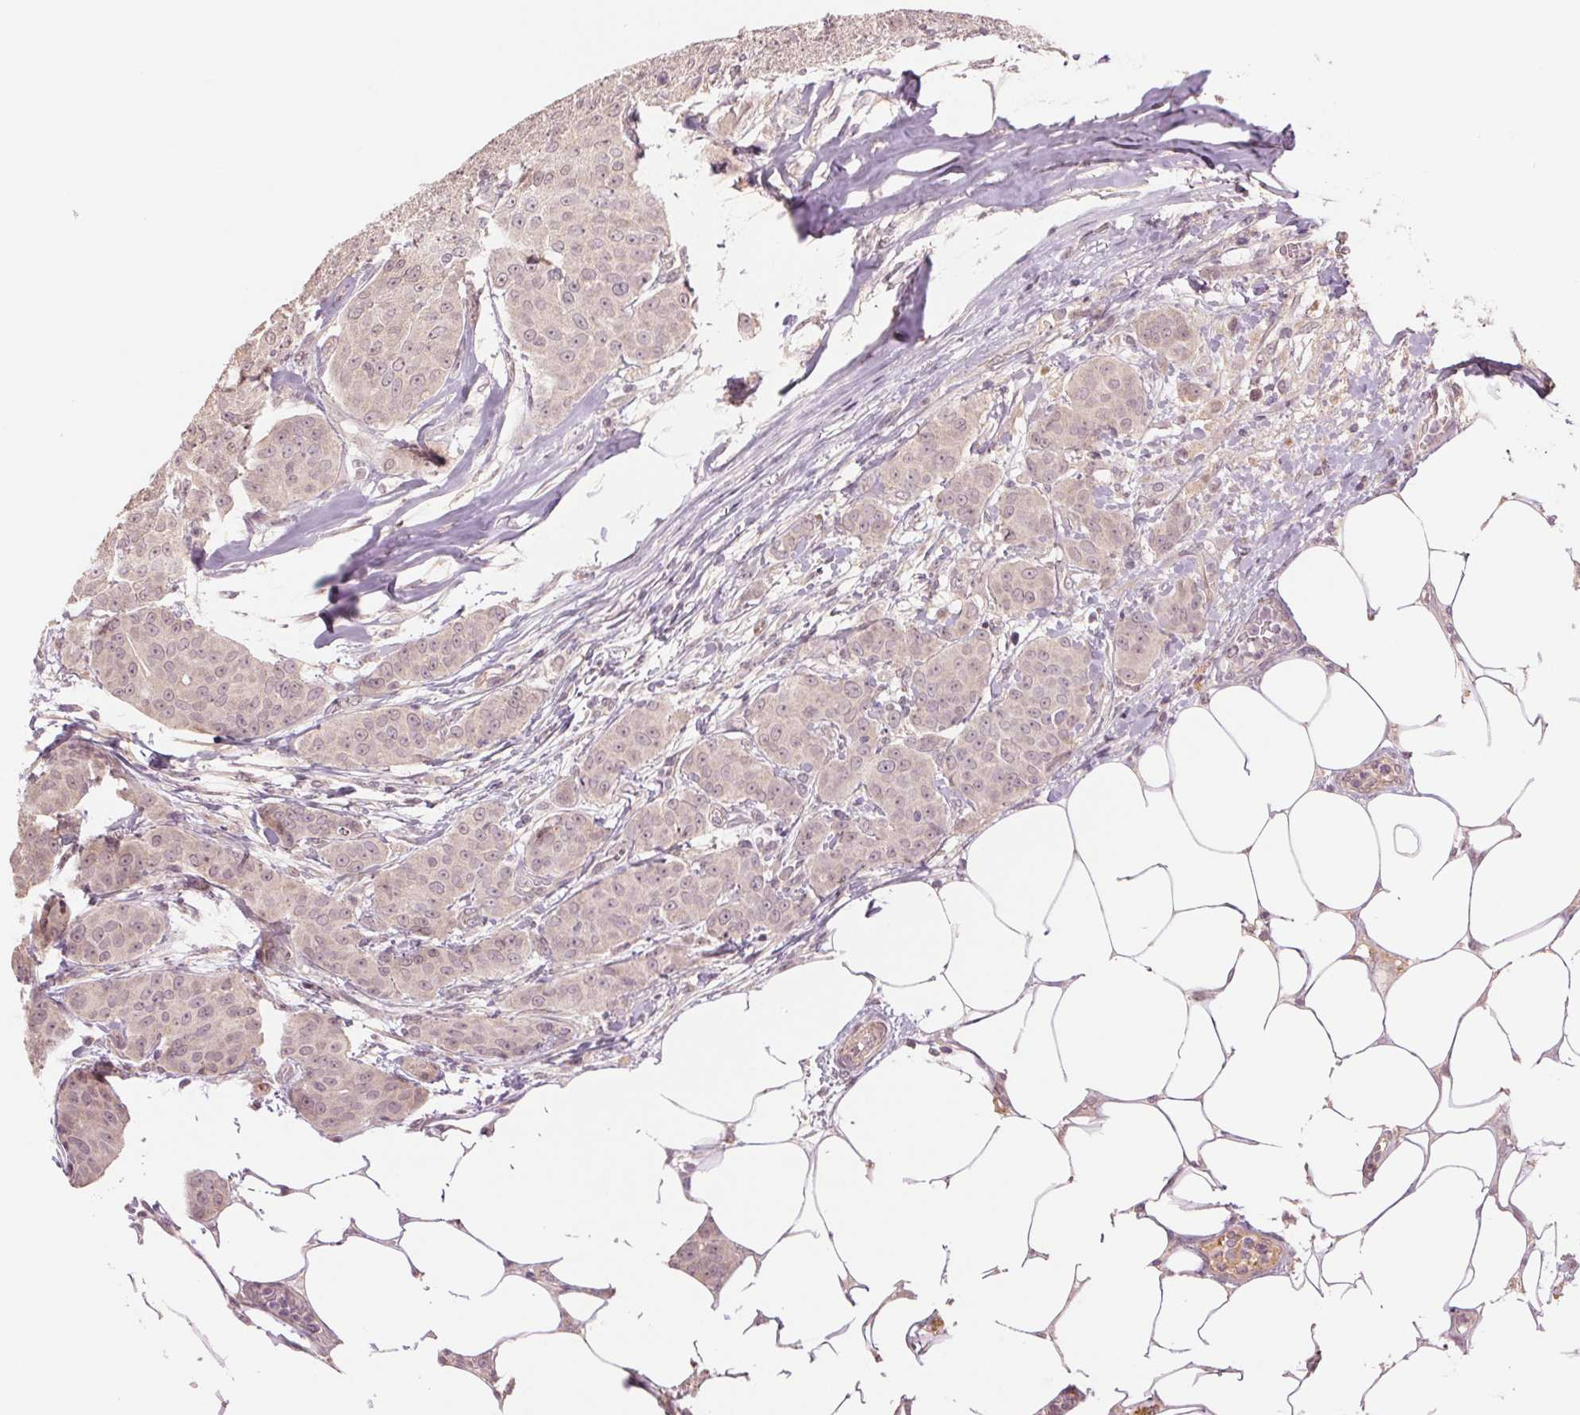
{"staining": {"intensity": "negative", "quantity": "none", "location": "none"}, "tissue": "breast cancer", "cell_type": "Tumor cells", "image_type": "cancer", "snomed": [{"axis": "morphology", "description": "Duct carcinoma"}, {"axis": "topography", "description": "Breast"}], "caption": "Intraductal carcinoma (breast) stained for a protein using immunohistochemistry (IHC) displays no staining tumor cells.", "gene": "PPIA", "patient": {"sex": "female", "age": 91}}